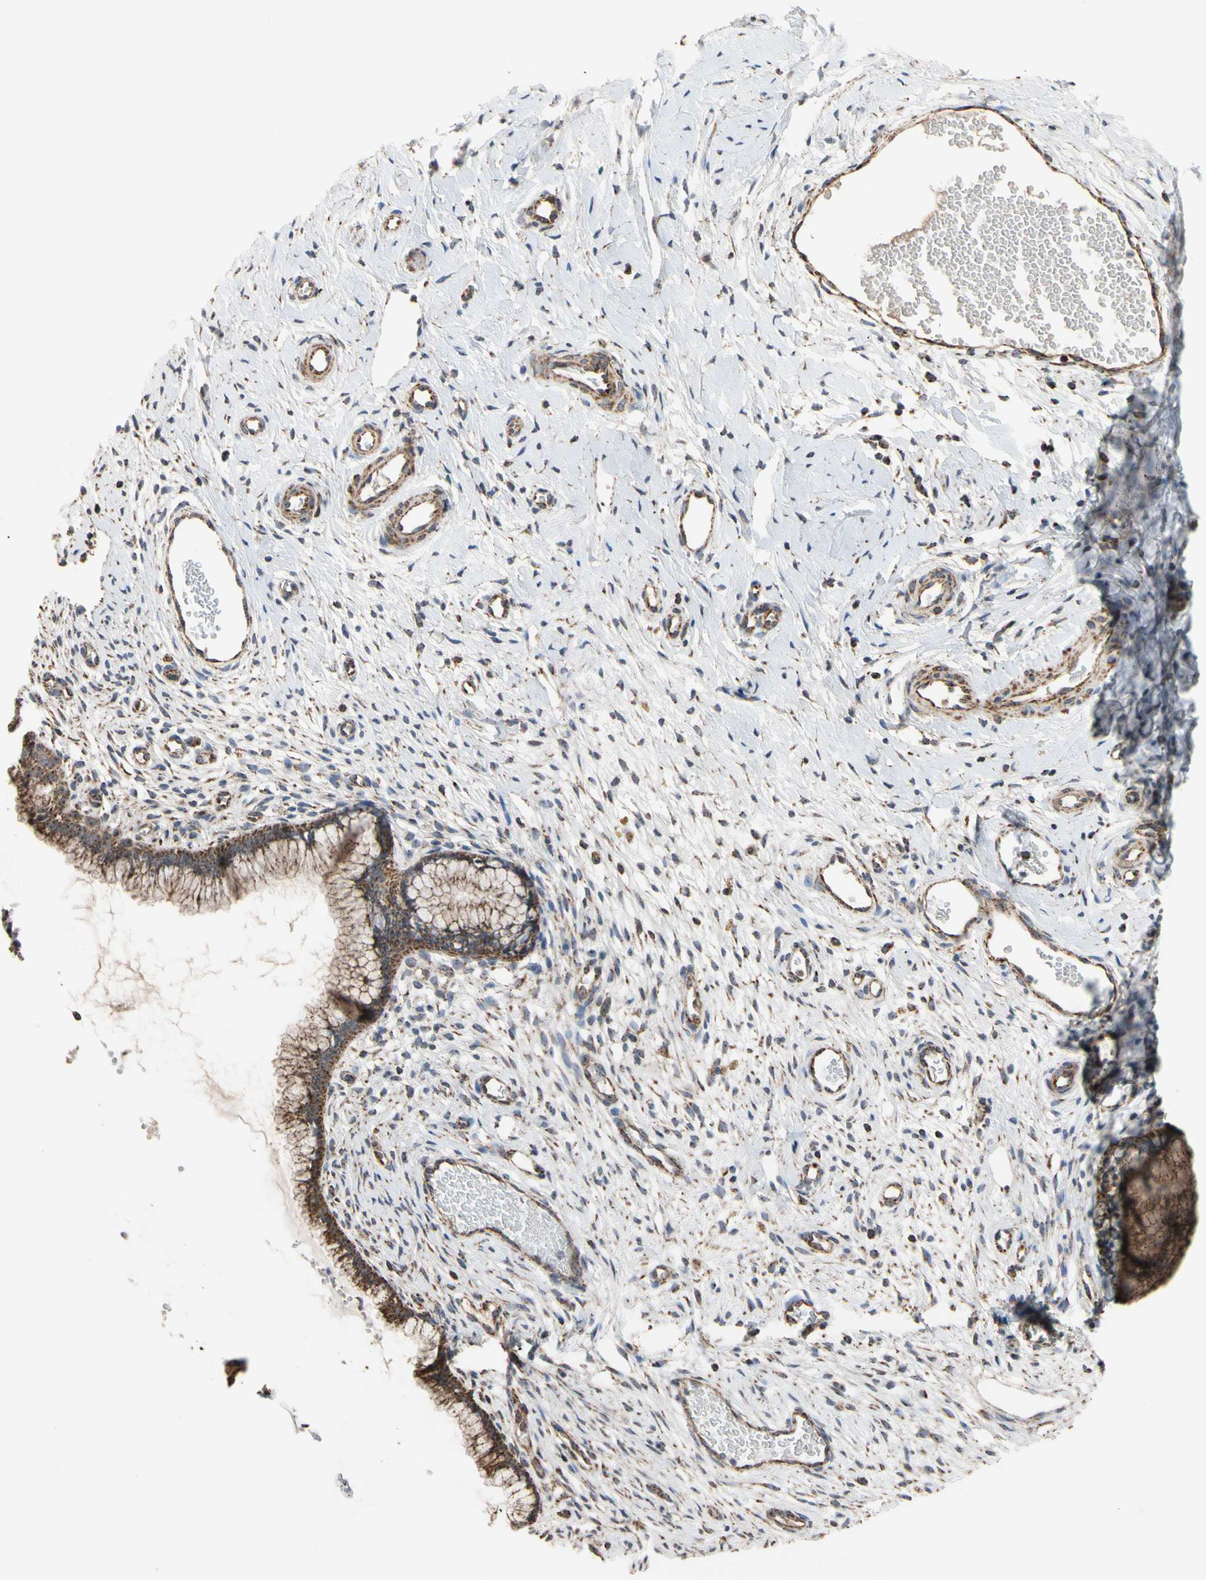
{"staining": {"intensity": "strong", "quantity": ">75%", "location": "cytoplasmic/membranous"}, "tissue": "cervix", "cell_type": "Glandular cells", "image_type": "normal", "snomed": [{"axis": "morphology", "description": "Normal tissue, NOS"}, {"axis": "topography", "description": "Cervix"}], "caption": "Protein analysis of normal cervix displays strong cytoplasmic/membranous staining in approximately >75% of glandular cells. The protein is stained brown, and the nuclei are stained in blue (DAB (3,3'-diaminobenzidine) IHC with brightfield microscopy, high magnification).", "gene": "FAM110B", "patient": {"sex": "female", "age": 65}}